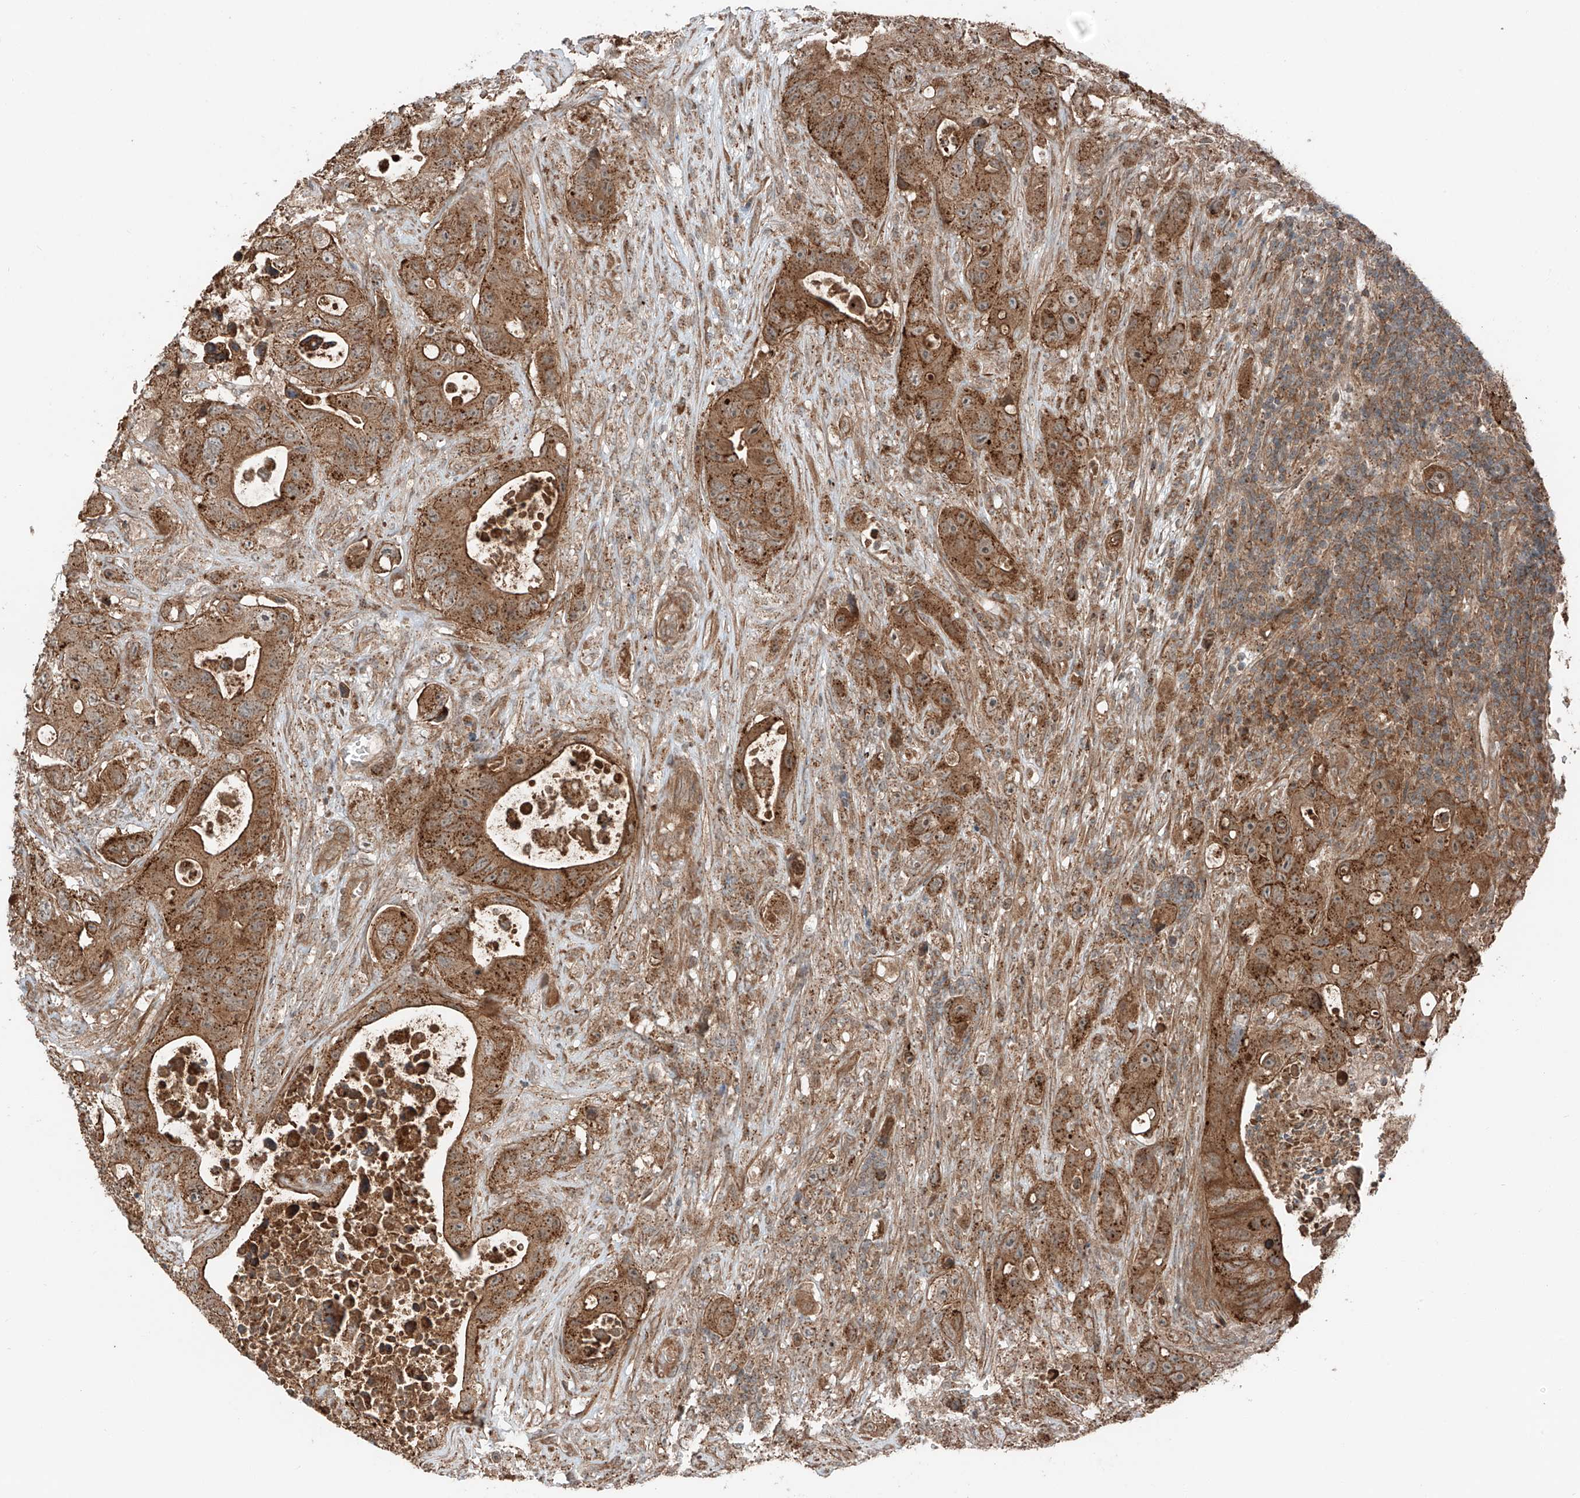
{"staining": {"intensity": "moderate", "quantity": ">75%", "location": "cytoplasmic/membranous"}, "tissue": "colorectal cancer", "cell_type": "Tumor cells", "image_type": "cancer", "snomed": [{"axis": "morphology", "description": "Adenocarcinoma, NOS"}, {"axis": "topography", "description": "Colon"}], "caption": "Brown immunohistochemical staining in human colorectal cancer (adenocarcinoma) exhibits moderate cytoplasmic/membranous expression in approximately >75% of tumor cells.", "gene": "CEP162", "patient": {"sex": "female", "age": 46}}